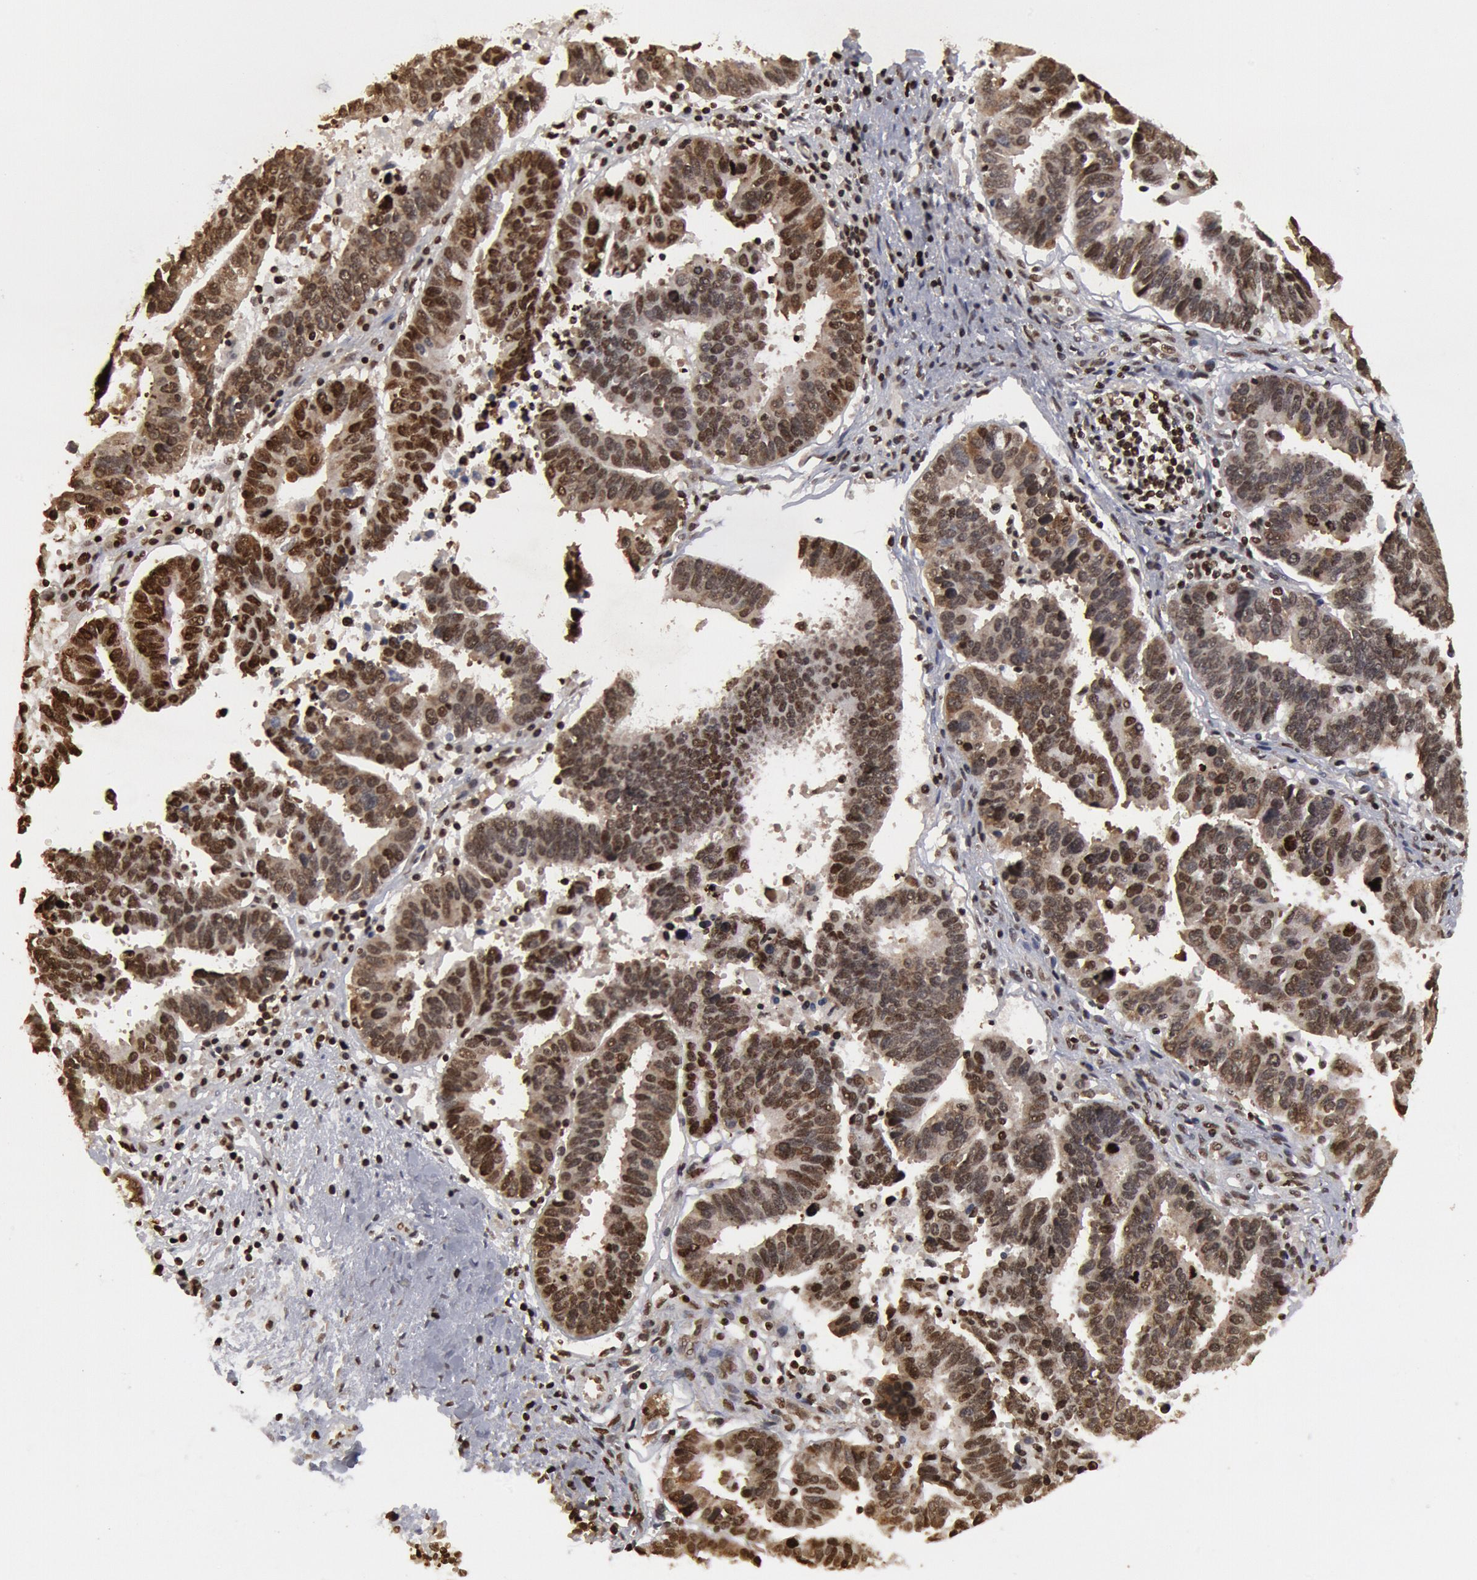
{"staining": {"intensity": "strong", "quantity": ">75%", "location": "nuclear"}, "tissue": "ovarian cancer", "cell_type": "Tumor cells", "image_type": "cancer", "snomed": [{"axis": "morphology", "description": "Carcinoma, endometroid"}, {"axis": "morphology", "description": "Cystadenocarcinoma, serous, NOS"}, {"axis": "topography", "description": "Ovary"}], "caption": "This image displays immunohistochemistry staining of human ovarian cancer (serous cystadenocarcinoma), with high strong nuclear expression in approximately >75% of tumor cells.", "gene": "SUB1", "patient": {"sex": "female", "age": 45}}